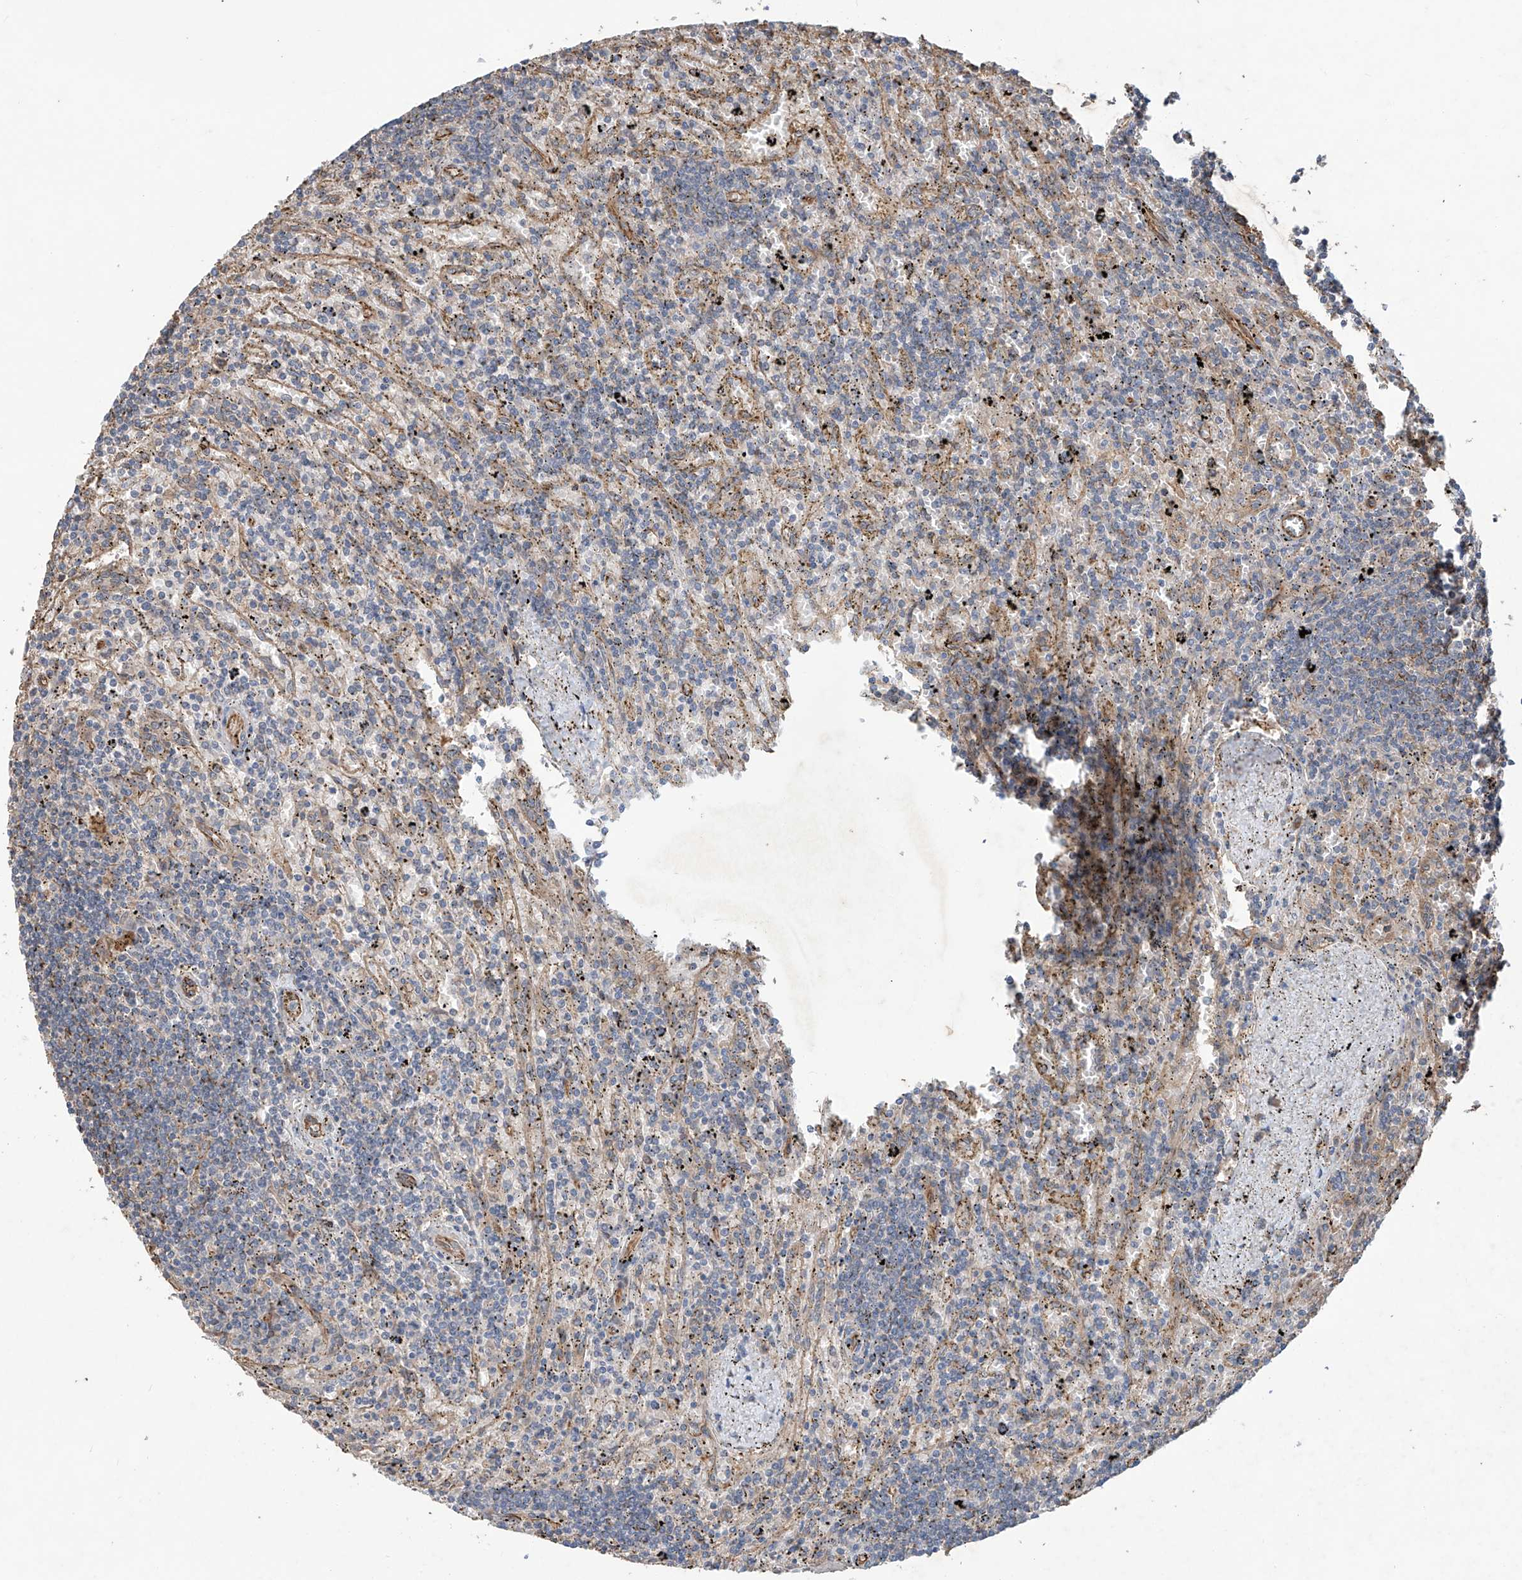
{"staining": {"intensity": "negative", "quantity": "none", "location": "none"}, "tissue": "lymphoma", "cell_type": "Tumor cells", "image_type": "cancer", "snomed": [{"axis": "morphology", "description": "Malignant lymphoma, non-Hodgkin's type, Low grade"}, {"axis": "topography", "description": "Spleen"}], "caption": "Histopathology image shows no significant protein staining in tumor cells of lymphoma.", "gene": "AGBL5", "patient": {"sex": "male", "age": 76}}